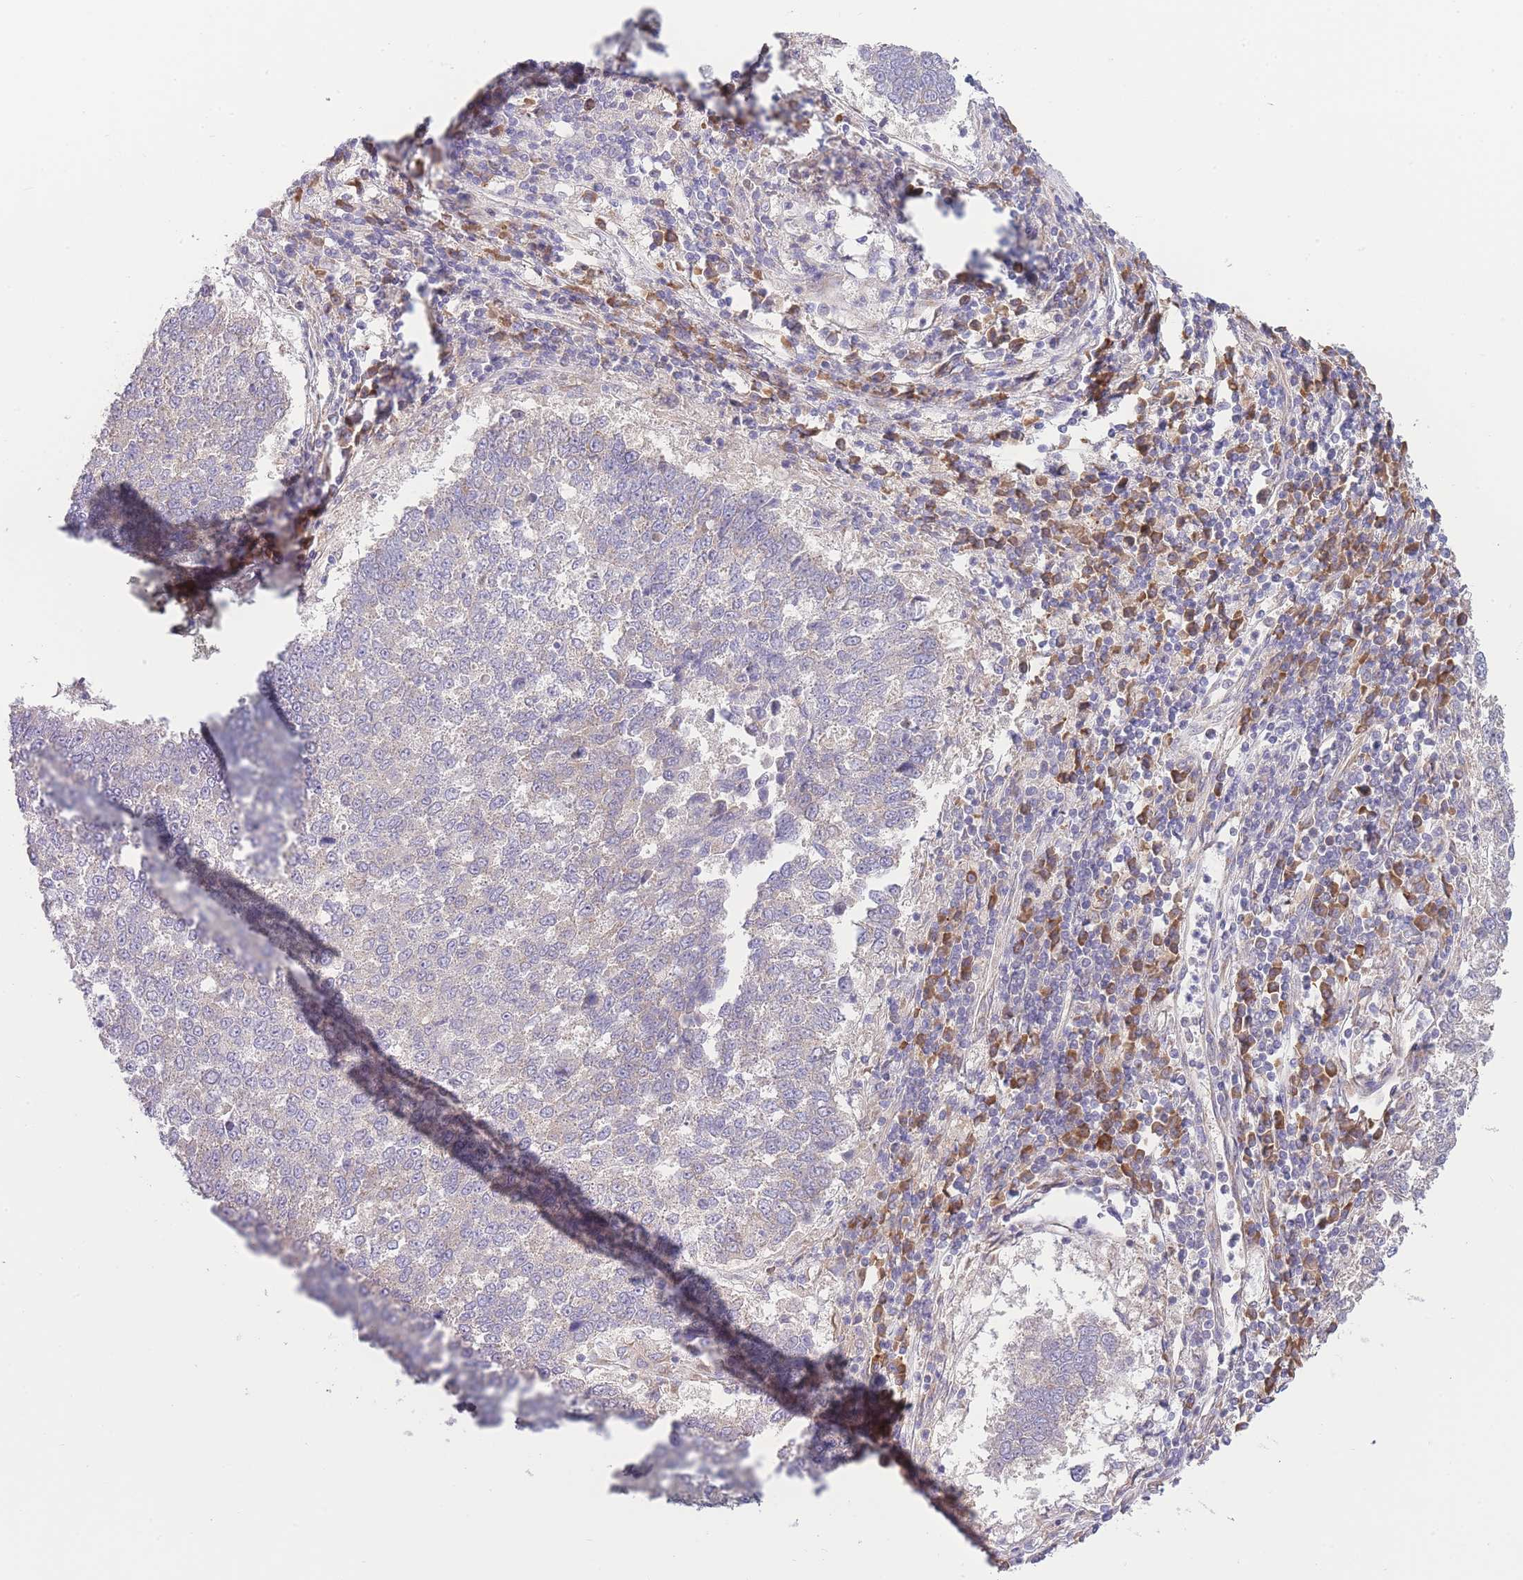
{"staining": {"intensity": "weak", "quantity": "<25%", "location": "cytoplasmic/membranous"}, "tissue": "lung cancer", "cell_type": "Tumor cells", "image_type": "cancer", "snomed": [{"axis": "morphology", "description": "Squamous cell carcinoma, NOS"}, {"axis": "topography", "description": "Lung"}], "caption": "Lung cancer (squamous cell carcinoma) was stained to show a protein in brown. There is no significant staining in tumor cells.", "gene": "BEX1", "patient": {"sex": "male", "age": 73}}